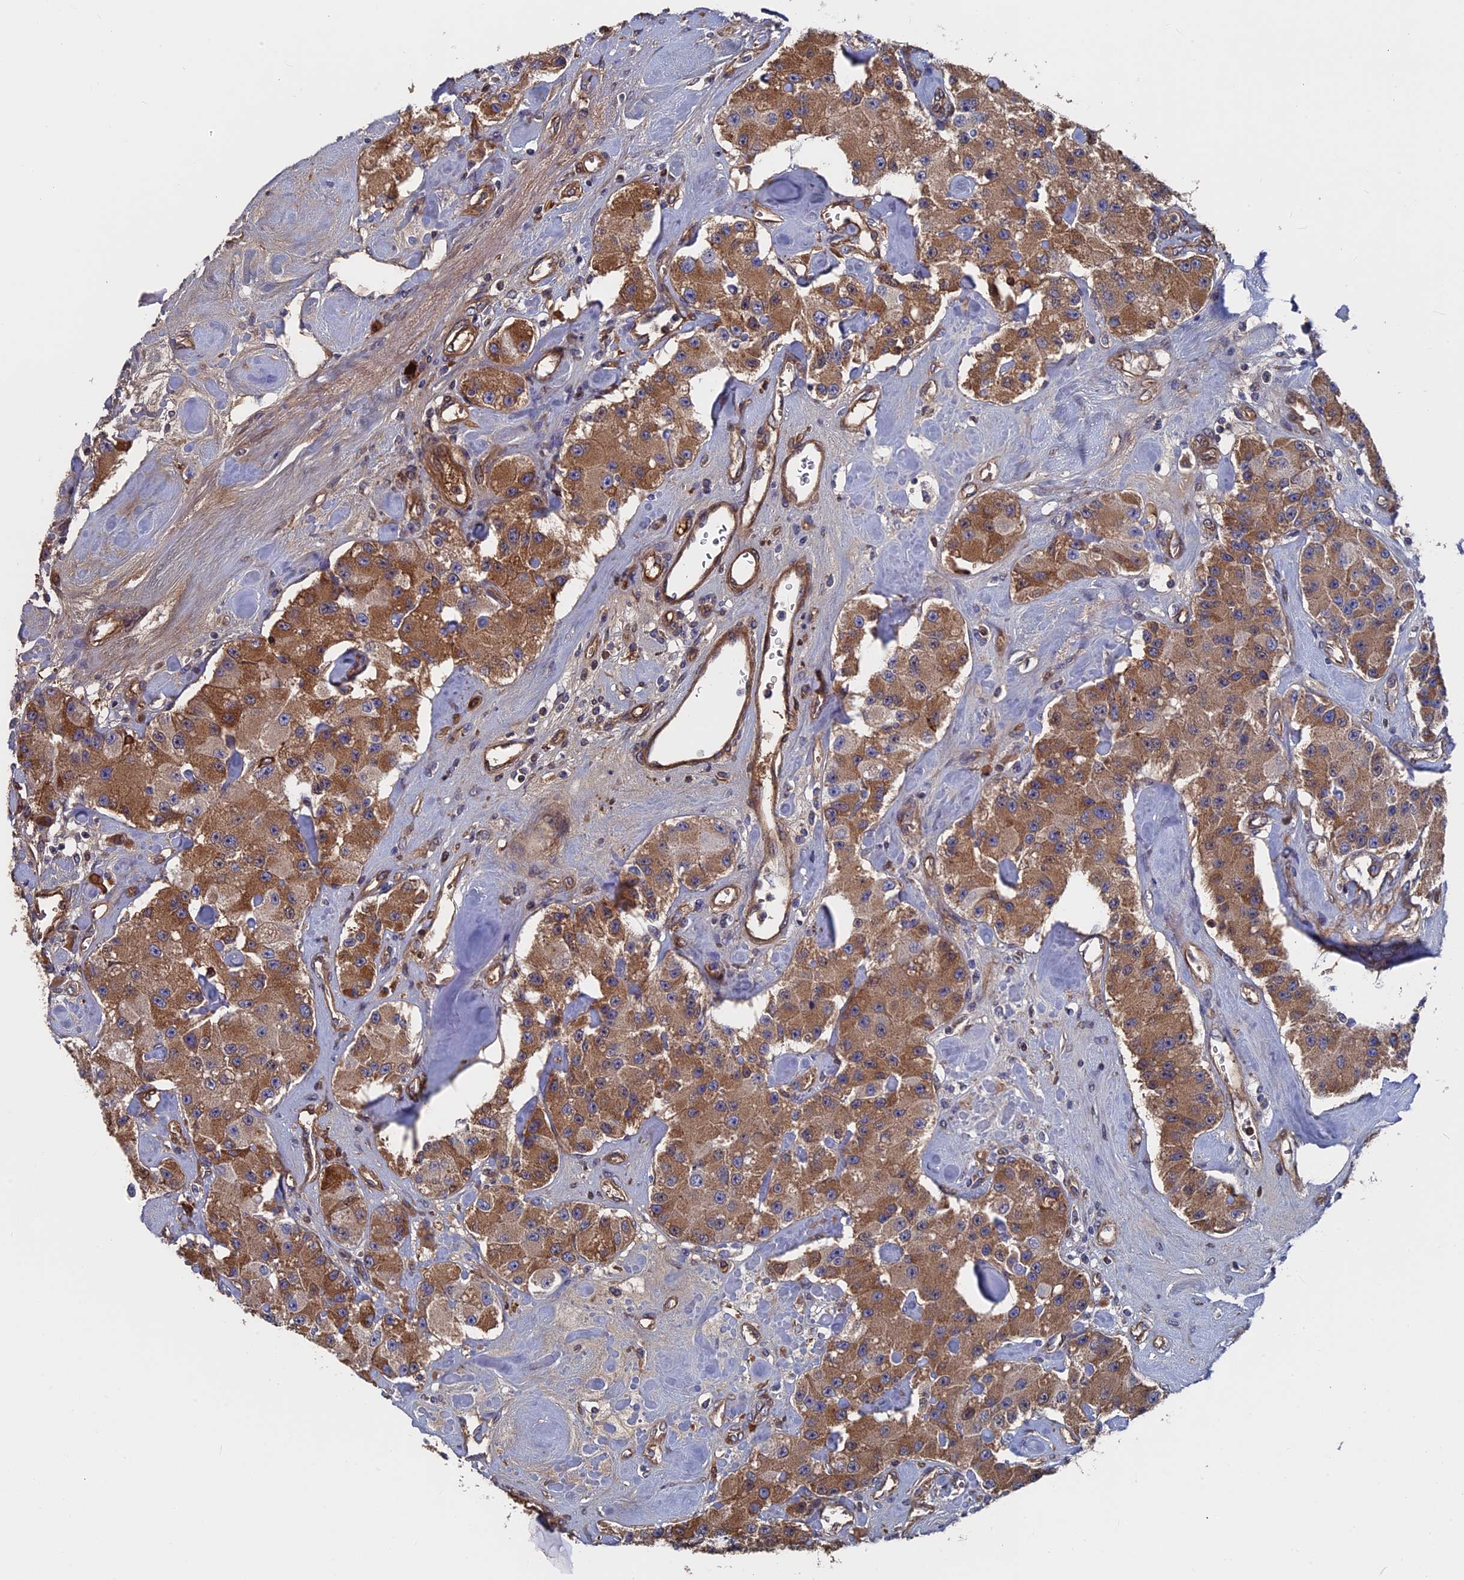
{"staining": {"intensity": "moderate", "quantity": ">75%", "location": "cytoplasmic/membranous"}, "tissue": "carcinoid", "cell_type": "Tumor cells", "image_type": "cancer", "snomed": [{"axis": "morphology", "description": "Carcinoid, malignant, NOS"}, {"axis": "topography", "description": "Pancreas"}], "caption": "A brown stain highlights moderate cytoplasmic/membranous expression of a protein in malignant carcinoid tumor cells.", "gene": "RPUSD1", "patient": {"sex": "male", "age": 41}}